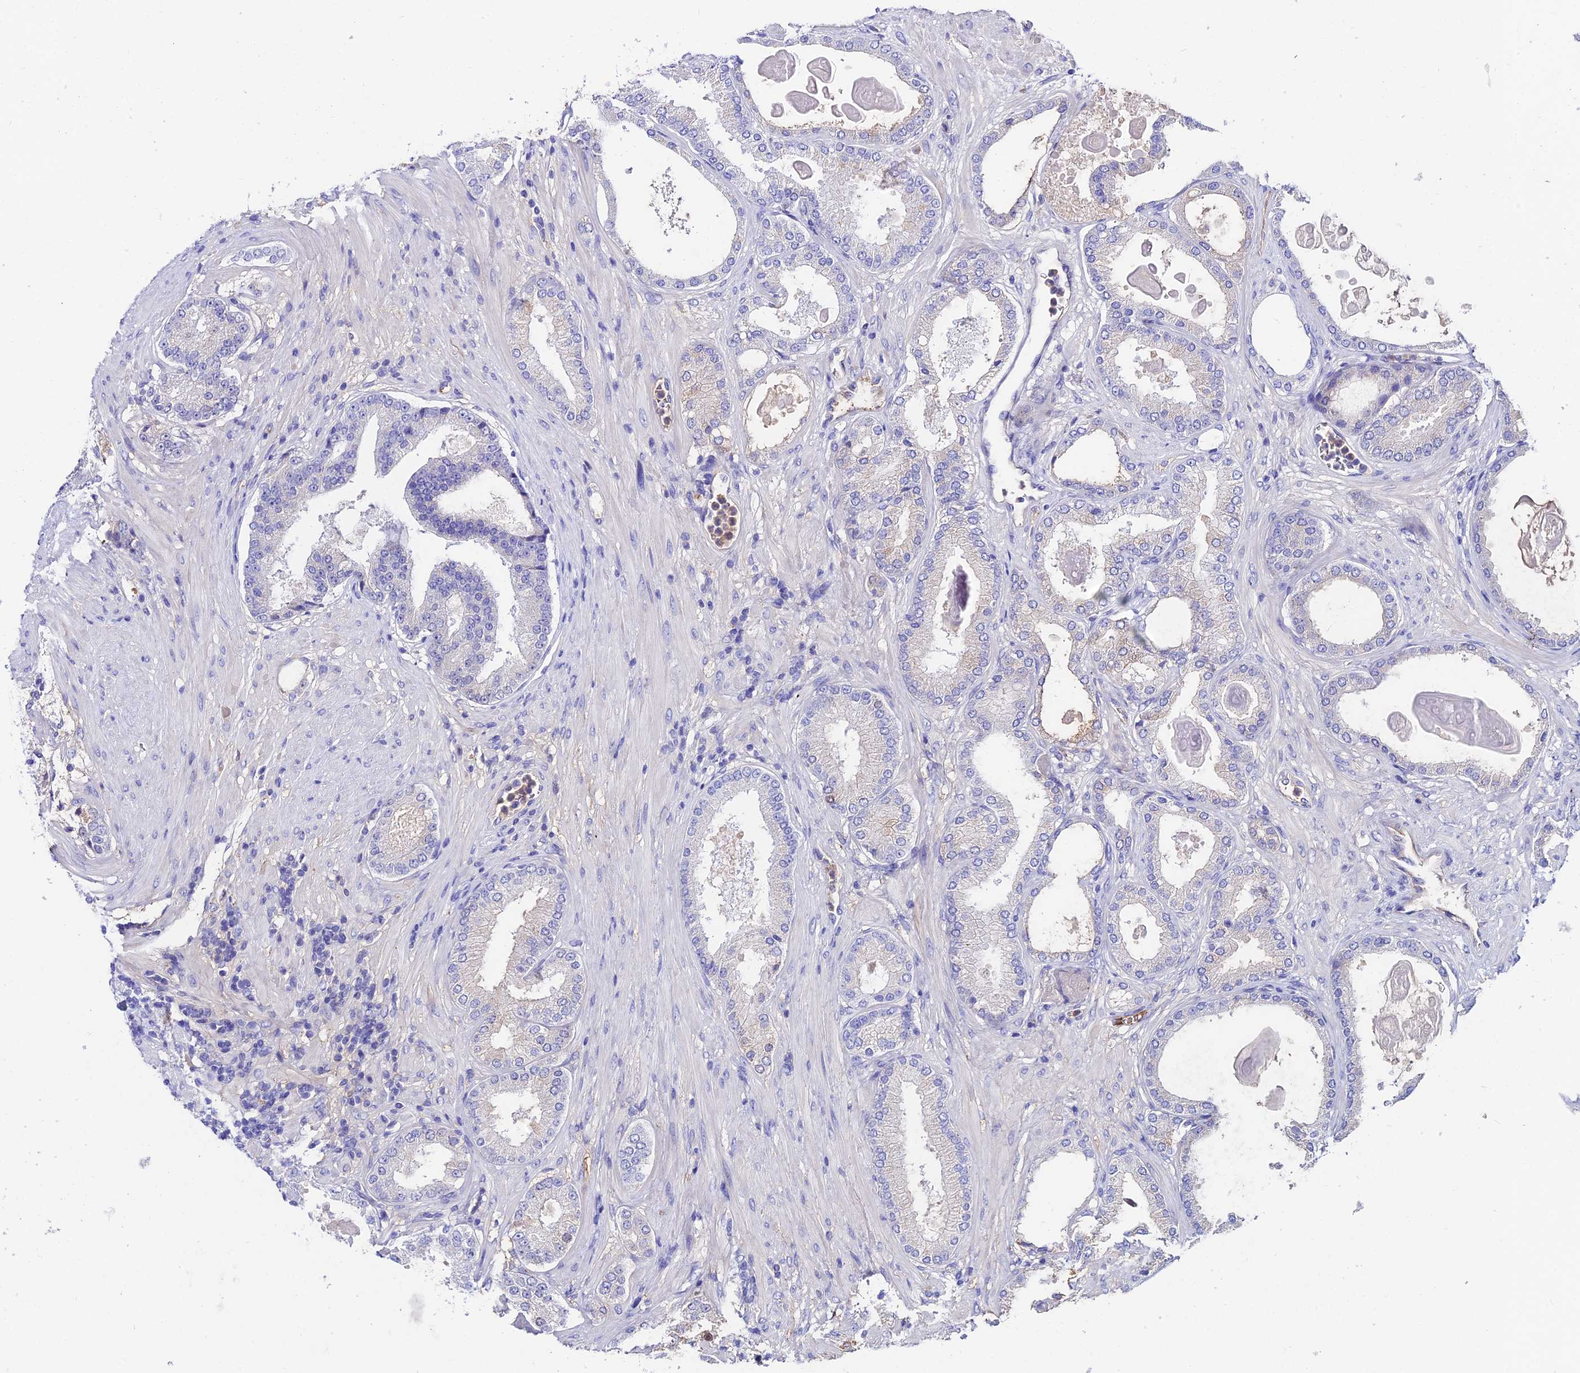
{"staining": {"intensity": "negative", "quantity": "none", "location": "none"}, "tissue": "prostate cancer", "cell_type": "Tumor cells", "image_type": "cancer", "snomed": [{"axis": "morphology", "description": "Adenocarcinoma, Low grade"}, {"axis": "topography", "description": "Prostate"}], "caption": "IHC of adenocarcinoma (low-grade) (prostate) reveals no staining in tumor cells.", "gene": "SLC25A16", "patient": {"sex": "male", "age": 59}}